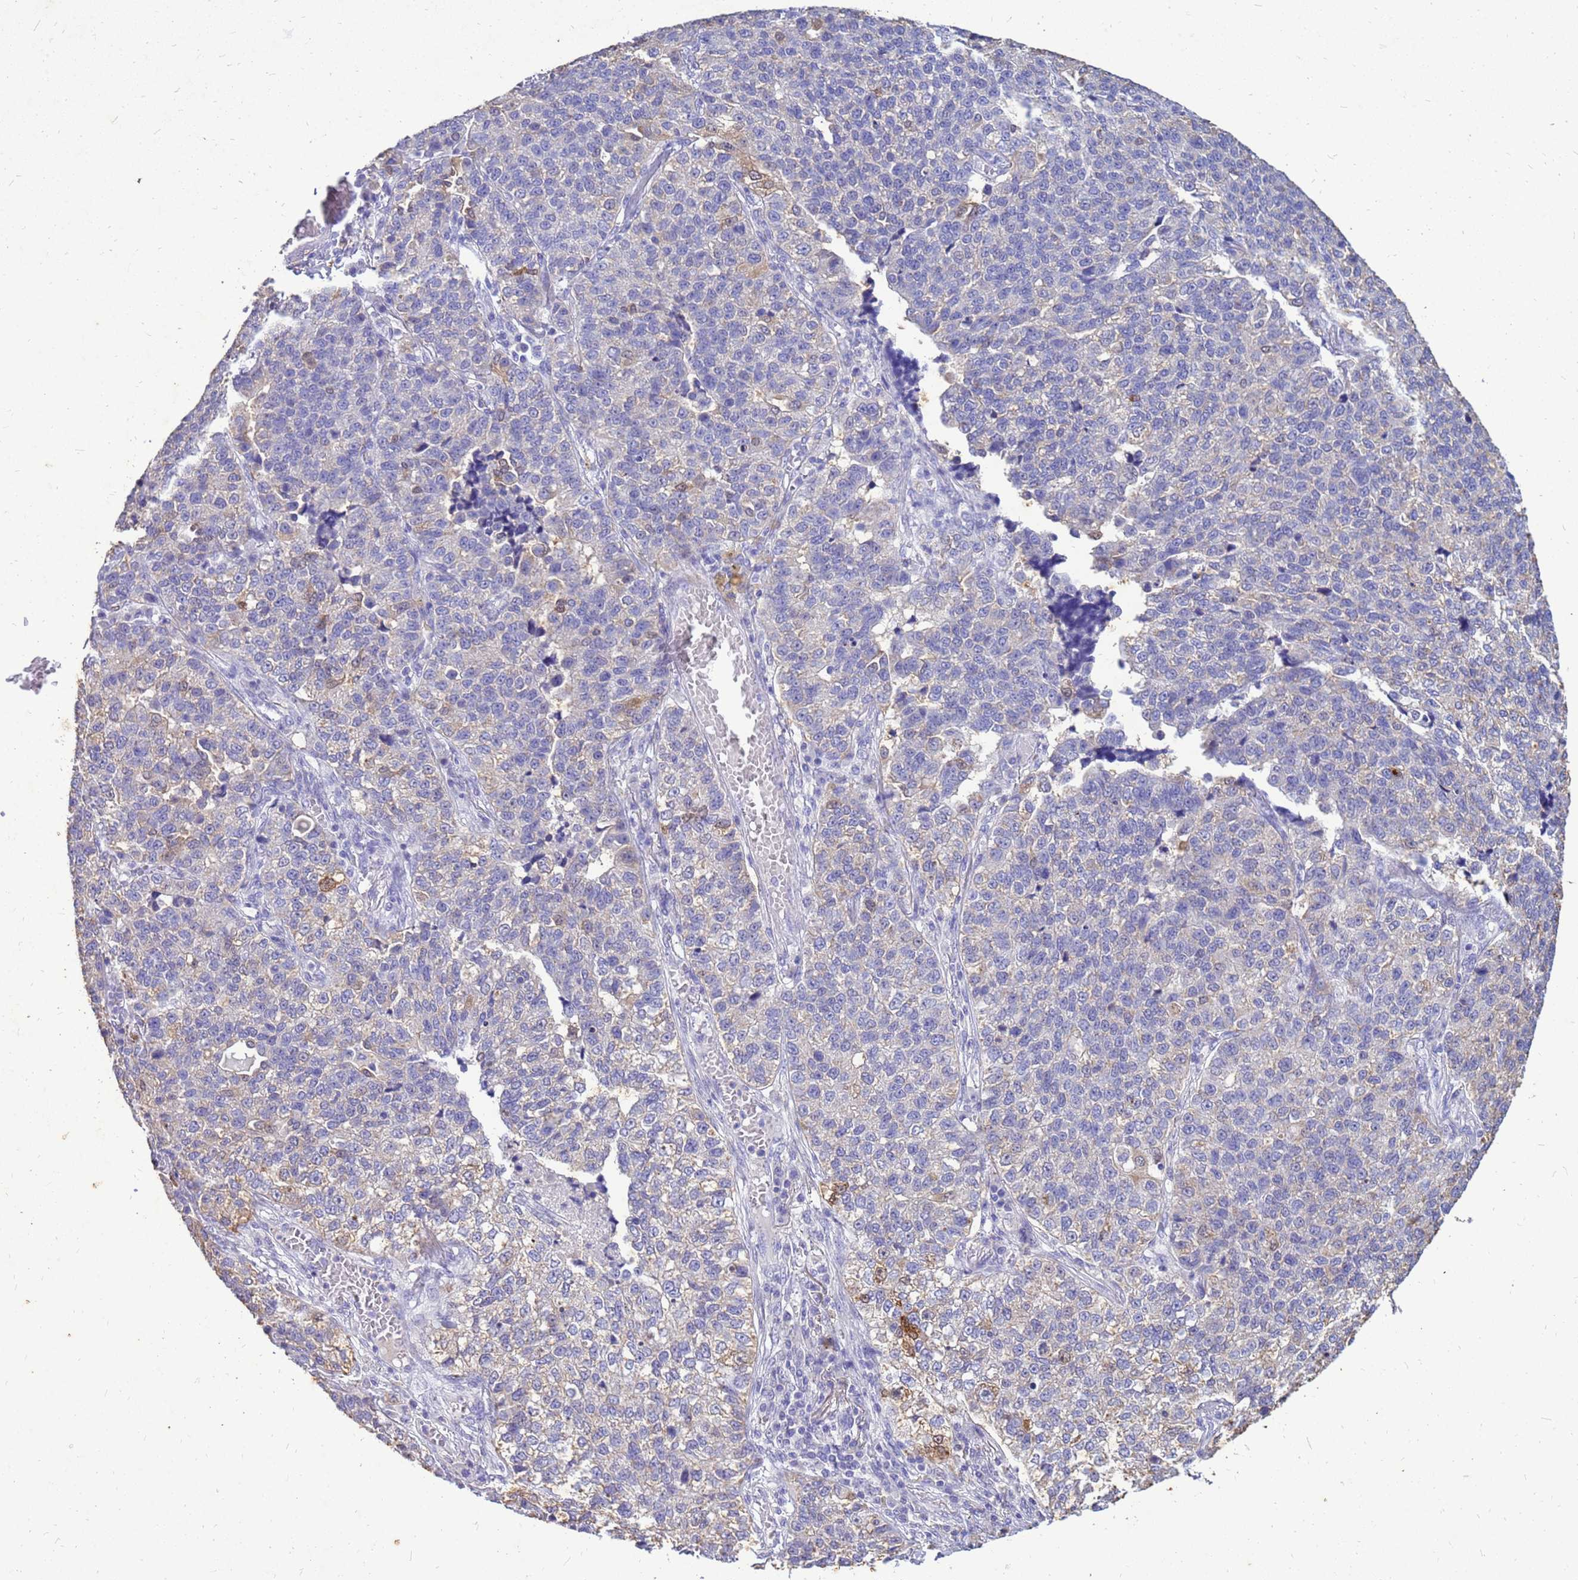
{"staining": {"intensity": "weak", "quantity": "<25%", "location": "cytoplasmic/membranous,nuclear"}, "tissue": "lung cancer", "cell_type": "Tumor cells", "image_type": "cancer", "snomed": [{"axis": "morphology", "description": "Adenocarcinoma, NOS"}, {"axis": "topography", "description": "Lung"}], "caption": "Immunohistochemical staining of lung cancer demonstrates no significant staining in tumor cells.", "gene": "AKR1C1", "patient": {"sex": "male", "age": 49}}